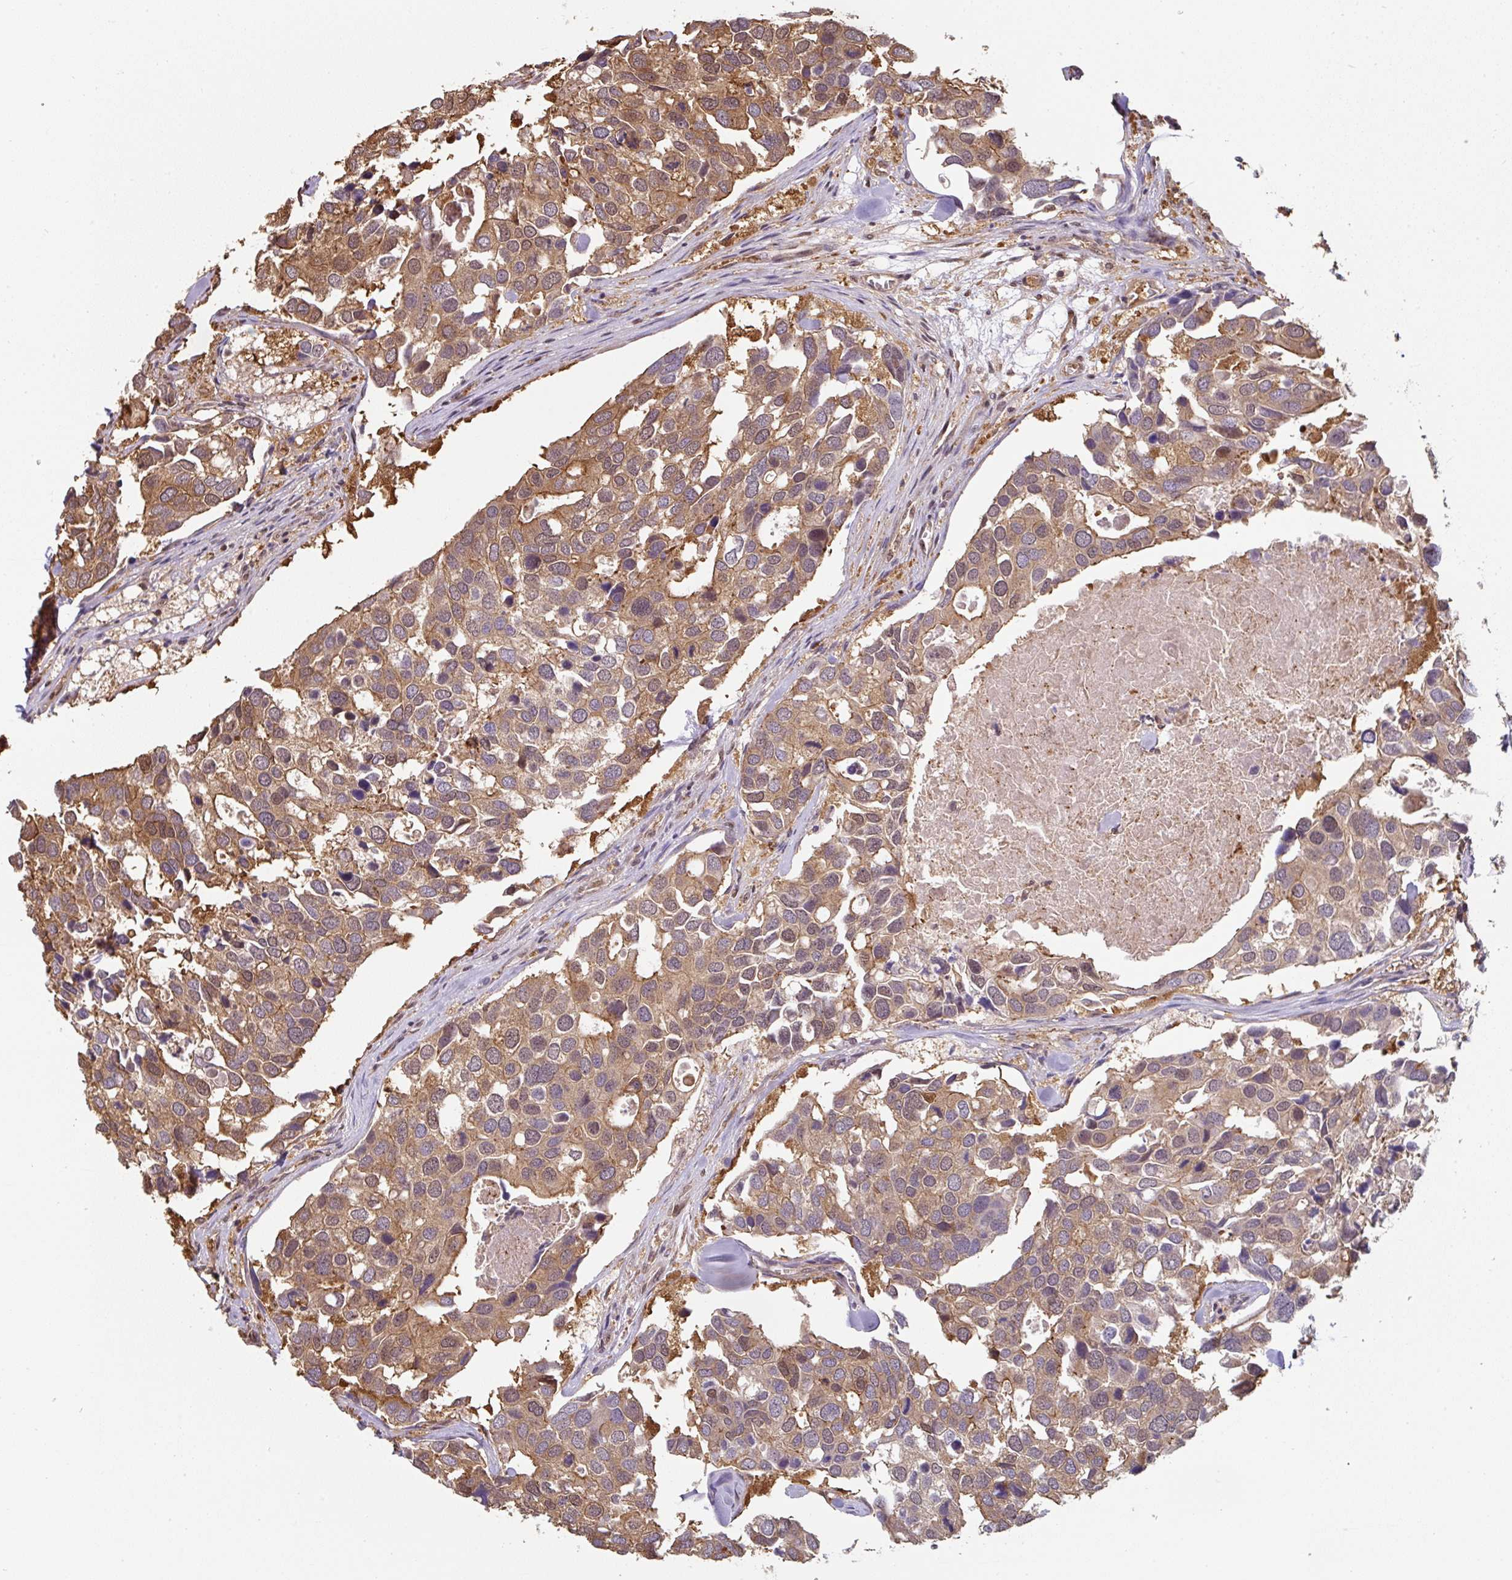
{"staining": {"intensity": "moderate", "quantity": "25%-75%", "location": "cytoplasmic/membranous"}, "tissue": "breast cancer", "cell_type": "Tumor cells", "image_type": "cancer", "snomed": [{"axis": "morphology", "description": "Duct carcinoma"}, {"axis": "topography", "description": "Breast"}], "caption": "Immunohistochemistry histopathology image of human infiltrating ductal carcinoma (breast) stained for a protein (brown), which reveals medium levels of moderate cytoplasmic/membranous staining in about 25%-75% of tumor cells.", "gene": "ST13", "patient": {"sex": "female", "age": 83}}